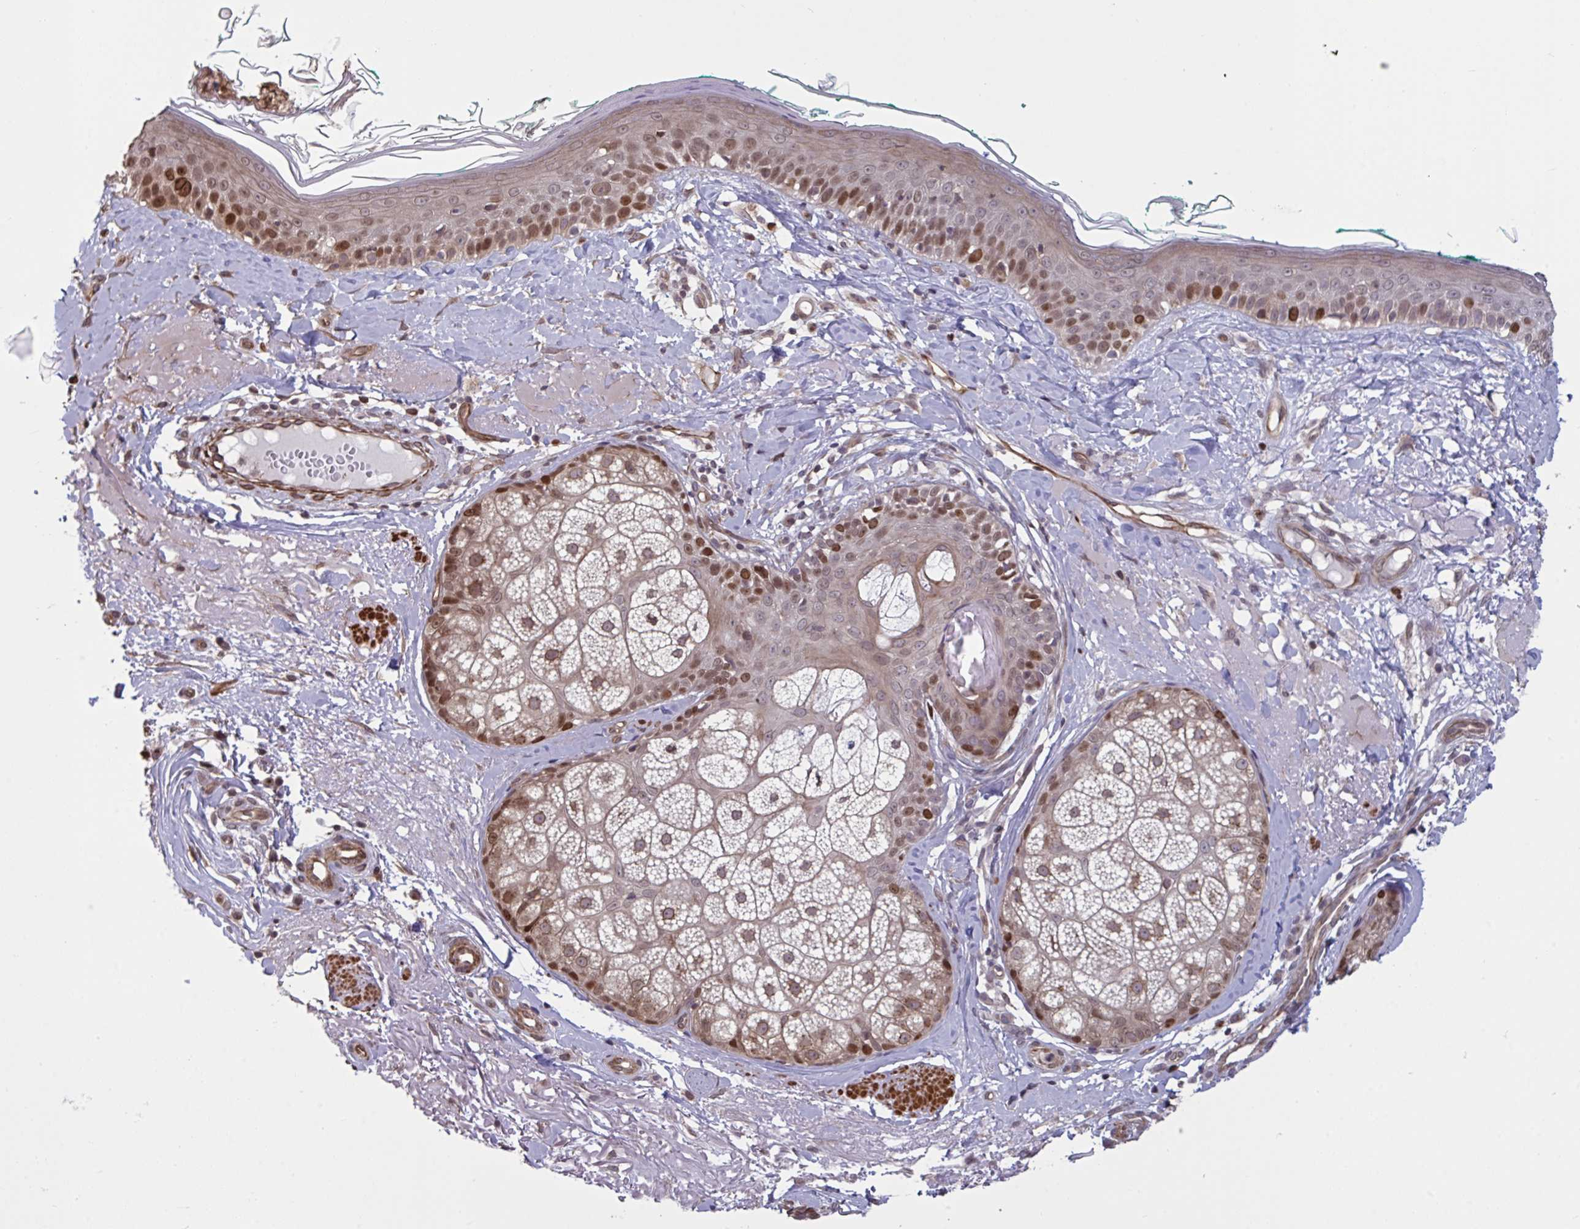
{"staining": {"intensity": "negative", "quantity": "none", "location": "none"}, "tissue": "skin", "cell_type": "Fibroblasts", "image_type": "normal", "snomed": [{"axis": "morphology", "description": "Normal tissue, NOS"}, {"axis": "topography", "description": "Skin"}], "caption": "Immunohistochemistry histopathology image of normal skin stained for a protein (brown), which displays no staining in fibroblasts.", "gene": "IPO5", "patient": {"sex": "male", "age": 73}}